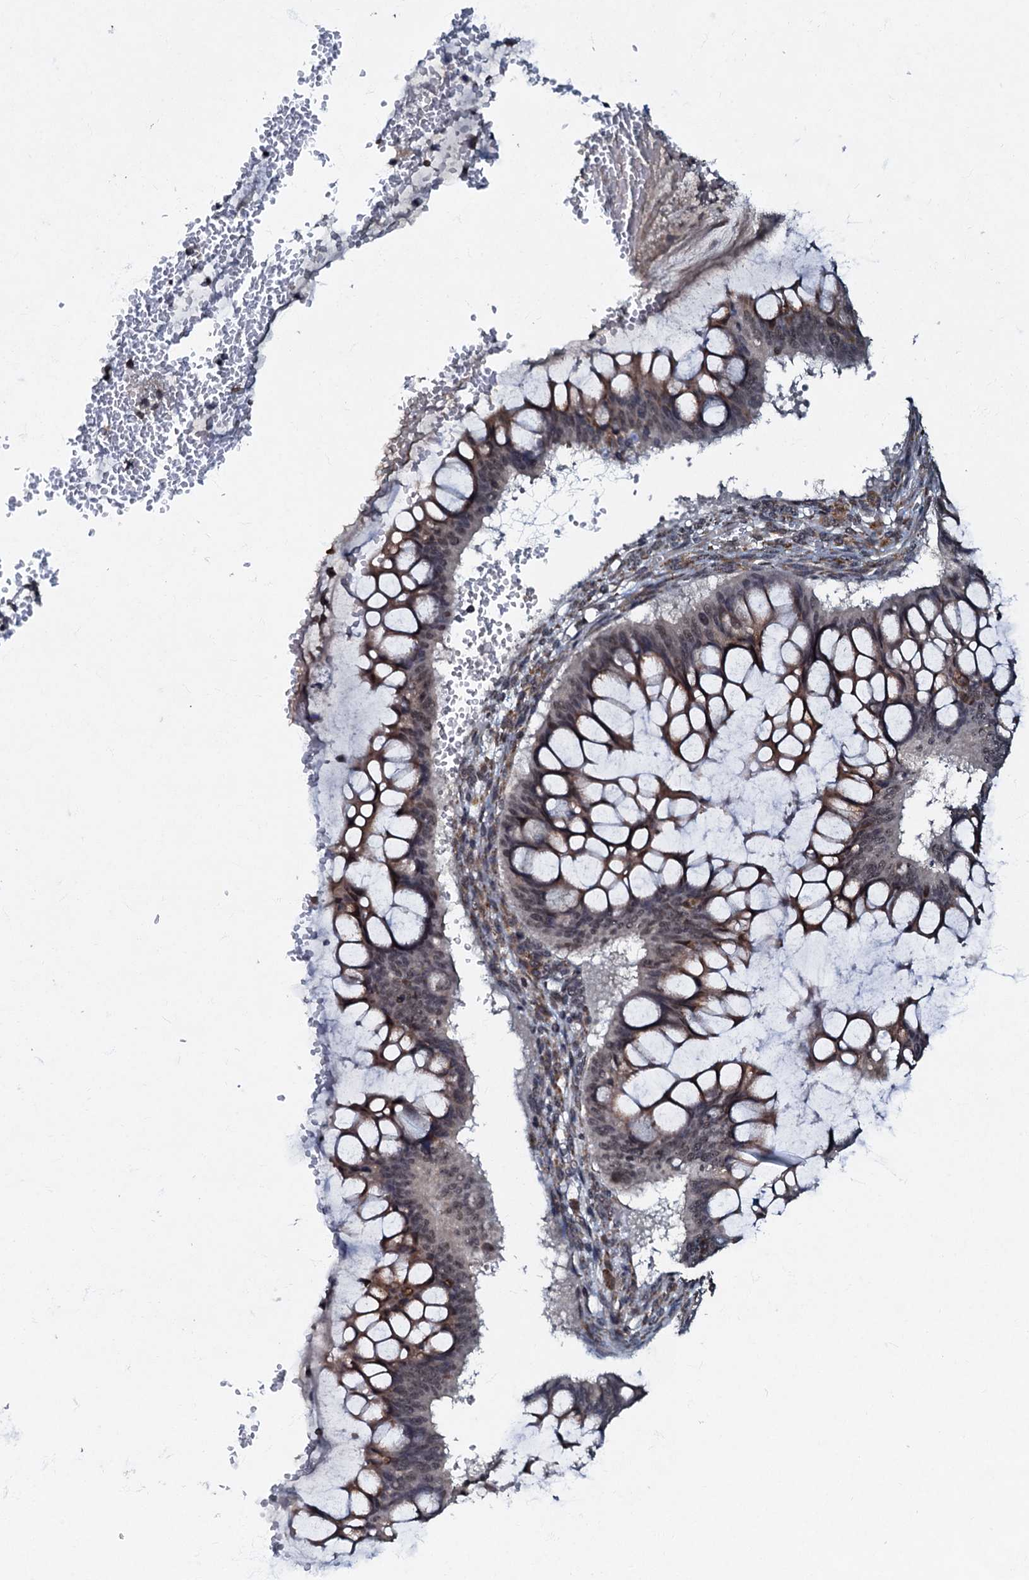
{"staining": {"intensity": "moderate", "quantity": ">75%", "location": "cytoplasmic/membranous,nuclear"}, "tissue": "ovarian cancer", "cell_type": "Tumor cells", "image_type": "cancer", "snomed": [{"axis": "morphology", "description": "Cystadenocarcinoma, mucinous, NOS"}, {"axis": "topography", "description": "Ovary"}], "caption": "Protein analysis of mucinous cystadenocarcinoma (ovarian) tissue displays moderate cytoplasmic/membranous and nuclear staining in about >75% of tumor cells.", "gene": "C18orf32", "patient": {"sex": "female", "age": 73}}